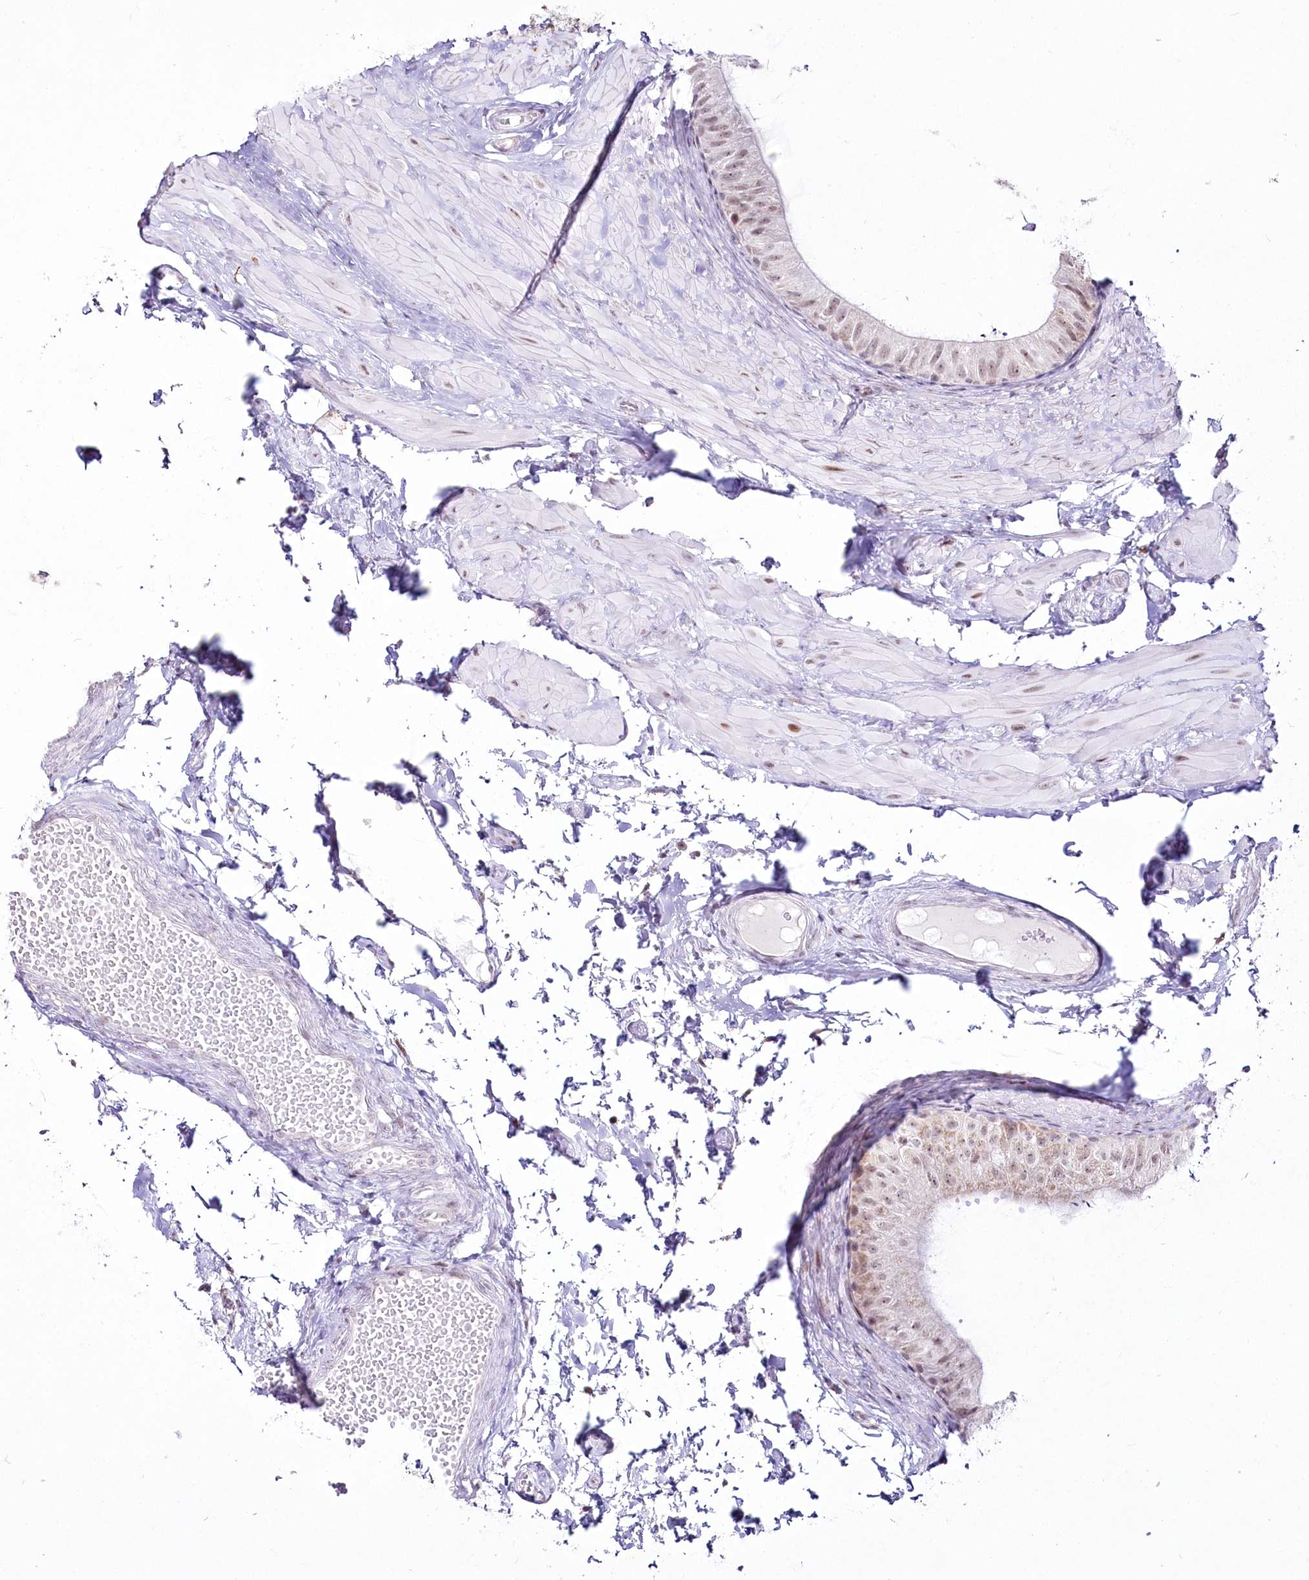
{"staining": {"intensity": "weak", "quantity": "<25%", "location": "cytoplasmic/membranous,nuclear"}, "tissue": "epididymis", "cell_type": "Glandular cells", "image_type": "normal", "snomed": [{"axis": "morphology", "description": "Normal tissue, NOS"}, {"axis": "topography", "description": "Epididymis"}], "caption": "Photomicrograph shows no protein staining in glandular cells of unremarkable epididymis. (Brightfield microscopy of DAB immunohistochemistry at high magnification).", "gene": "YBX3", "patient": {"sex": "male", "age": 50}}